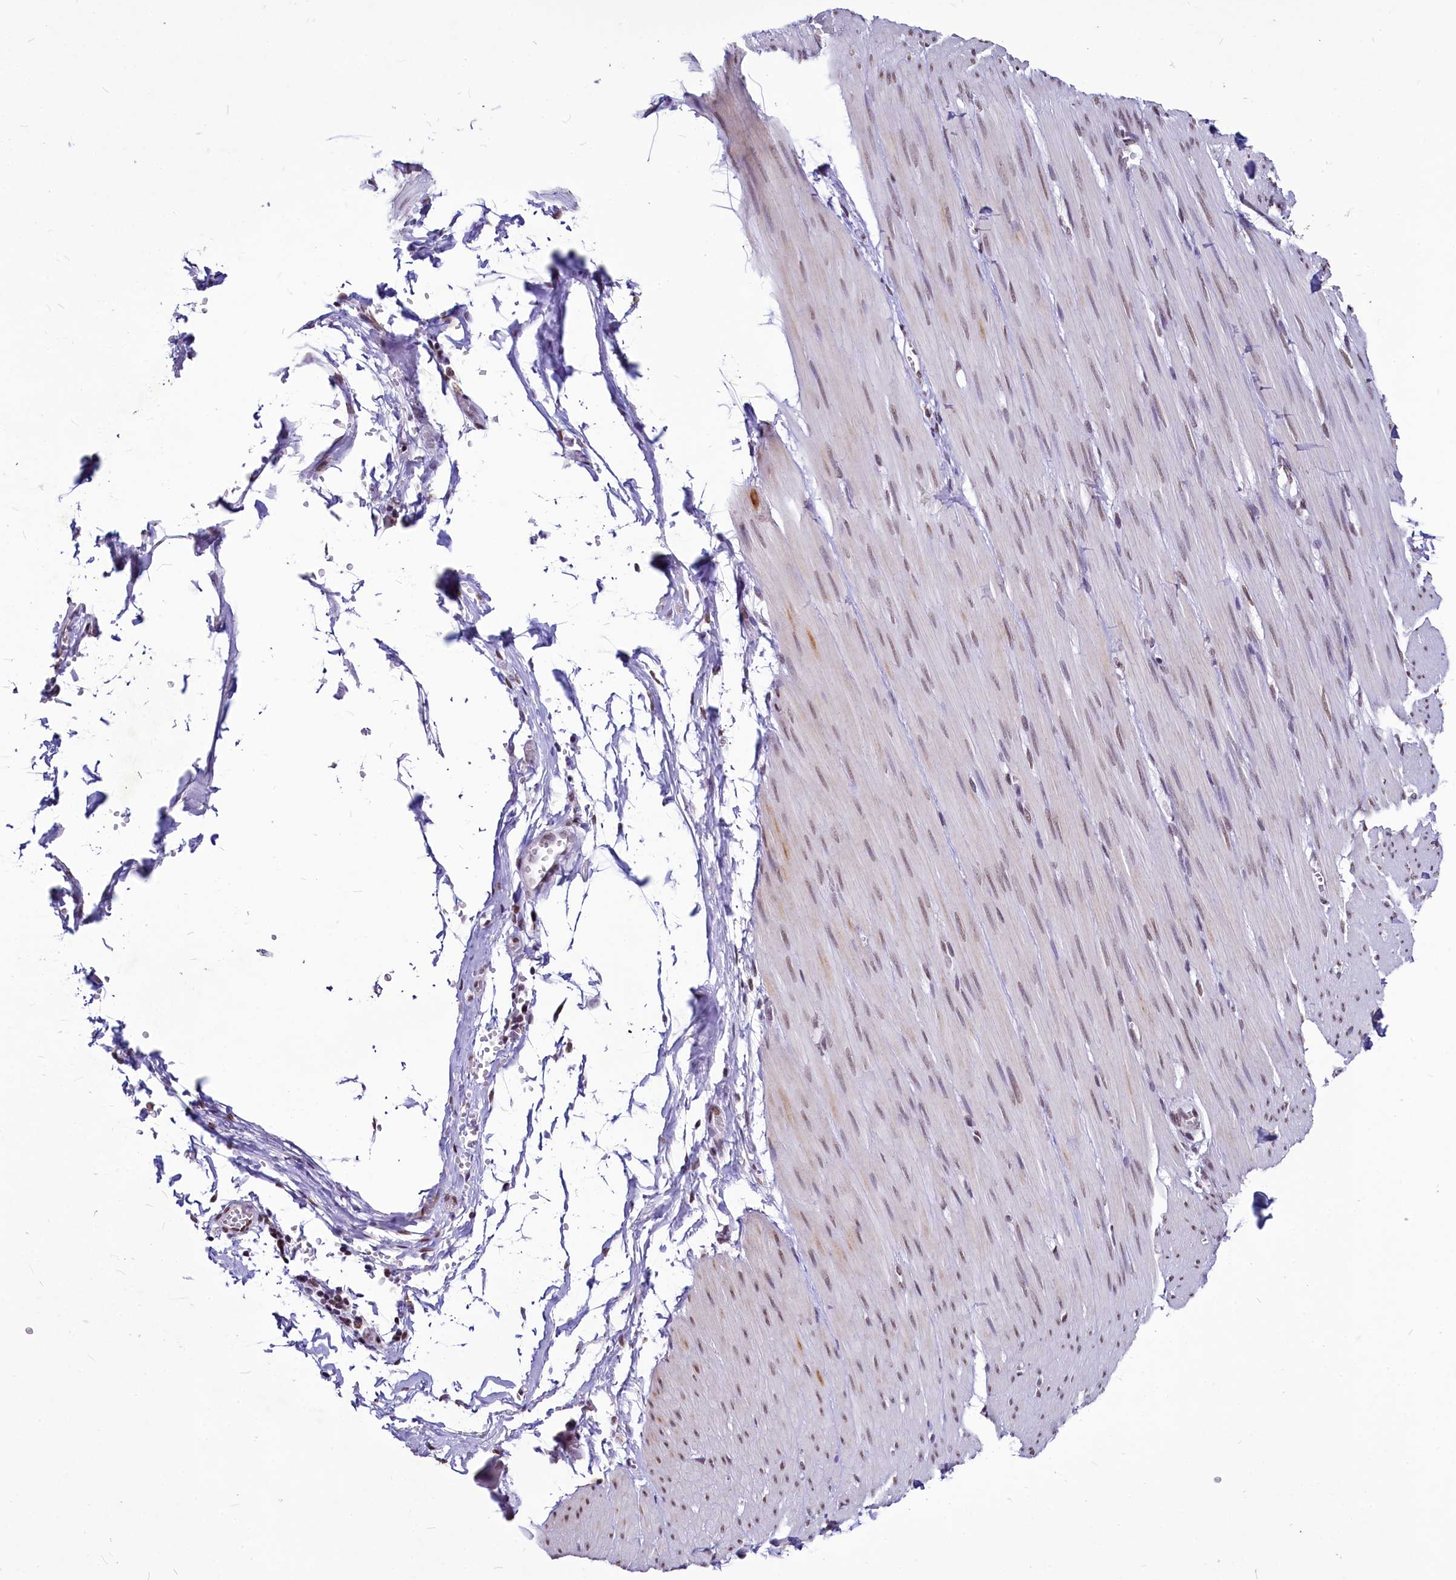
{"staining": {"intensity": "weak", "quantity": "25%-75%", "location": "nuclear"}, "tissue": "smooth muscle", "cell_type": "Smooth muscle cells", "image_type": "normal", "snomed": [{"axis": "morphology", "description": "Normal tissue, NOS"}, {"axis": "morphology", "description": "Adenocarcinoma, NOS"}, {"axis": "topography", "description": "Colon"}, {"axis": "topography", "description": "Peripheral nerve tissue"}], "caption": "A micrograph showing weak nuclear positivity in about 25%-75% of smooth muscle cells in normal smooth muscle, as visualized by brown immunohistochemical staining.", "gene": "PARPBP", "patient": {"sex": "male", "age": 14}}